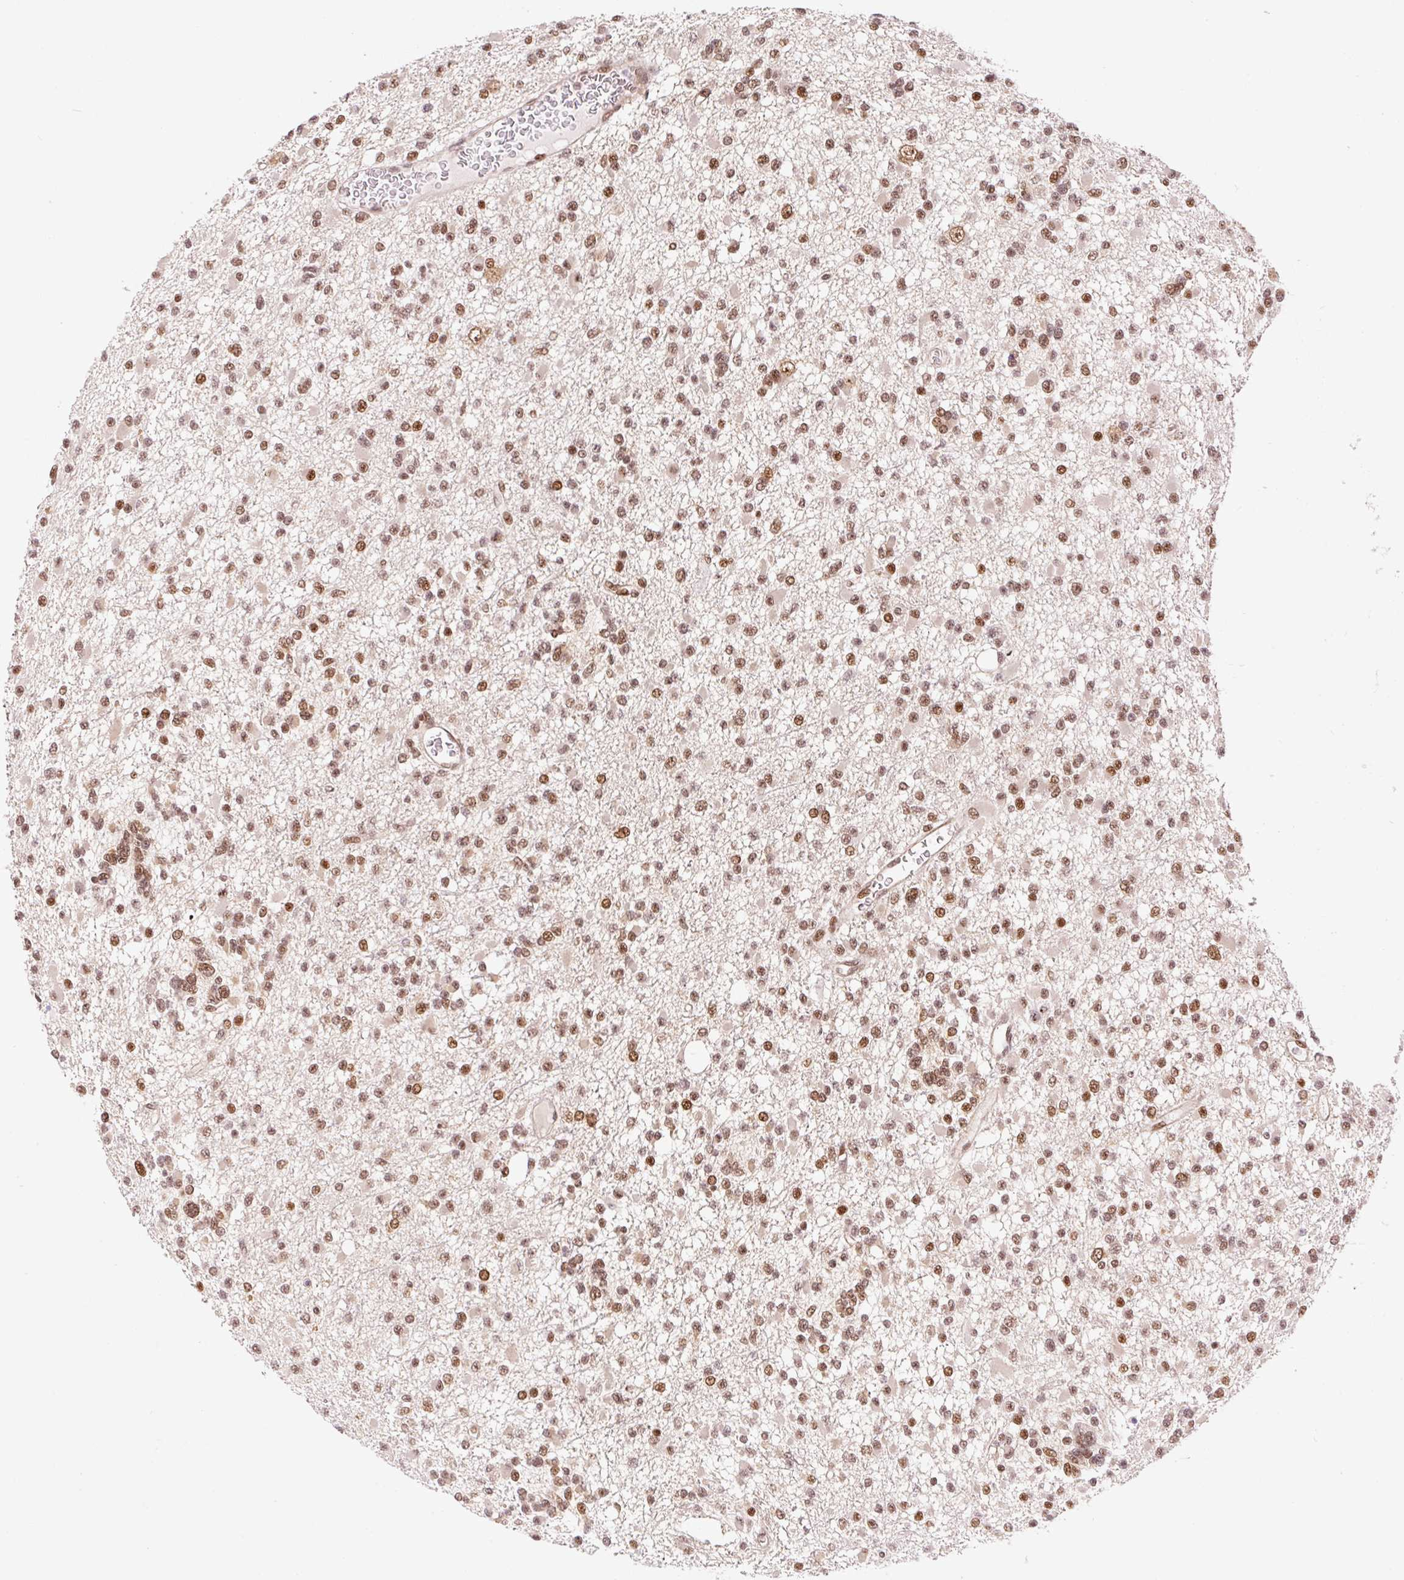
{"staining": {"intensity": "moderate", "quantity": ">75%", "location": "nuclear"}, "tissue": "glioma", "cell_type": "Tumor cells", "image_type": "cancer", "snomed": [{"axis": "morphology", "description": "Glioma, malignant, Low grade"}, {"axis": "topography", "description": "Brain"}], "caption": "High-magnification brightfield microscopy of glioma stained with DAB (3,3'-diaminobenzidine) (brown) and counterstained with hematoxylin (blue). tumor cells exhibit moderate nuclear positivity is seen in about>75% of cells.", "gene": "INTS8", "patient": {"sex": "female", "age": 22}}